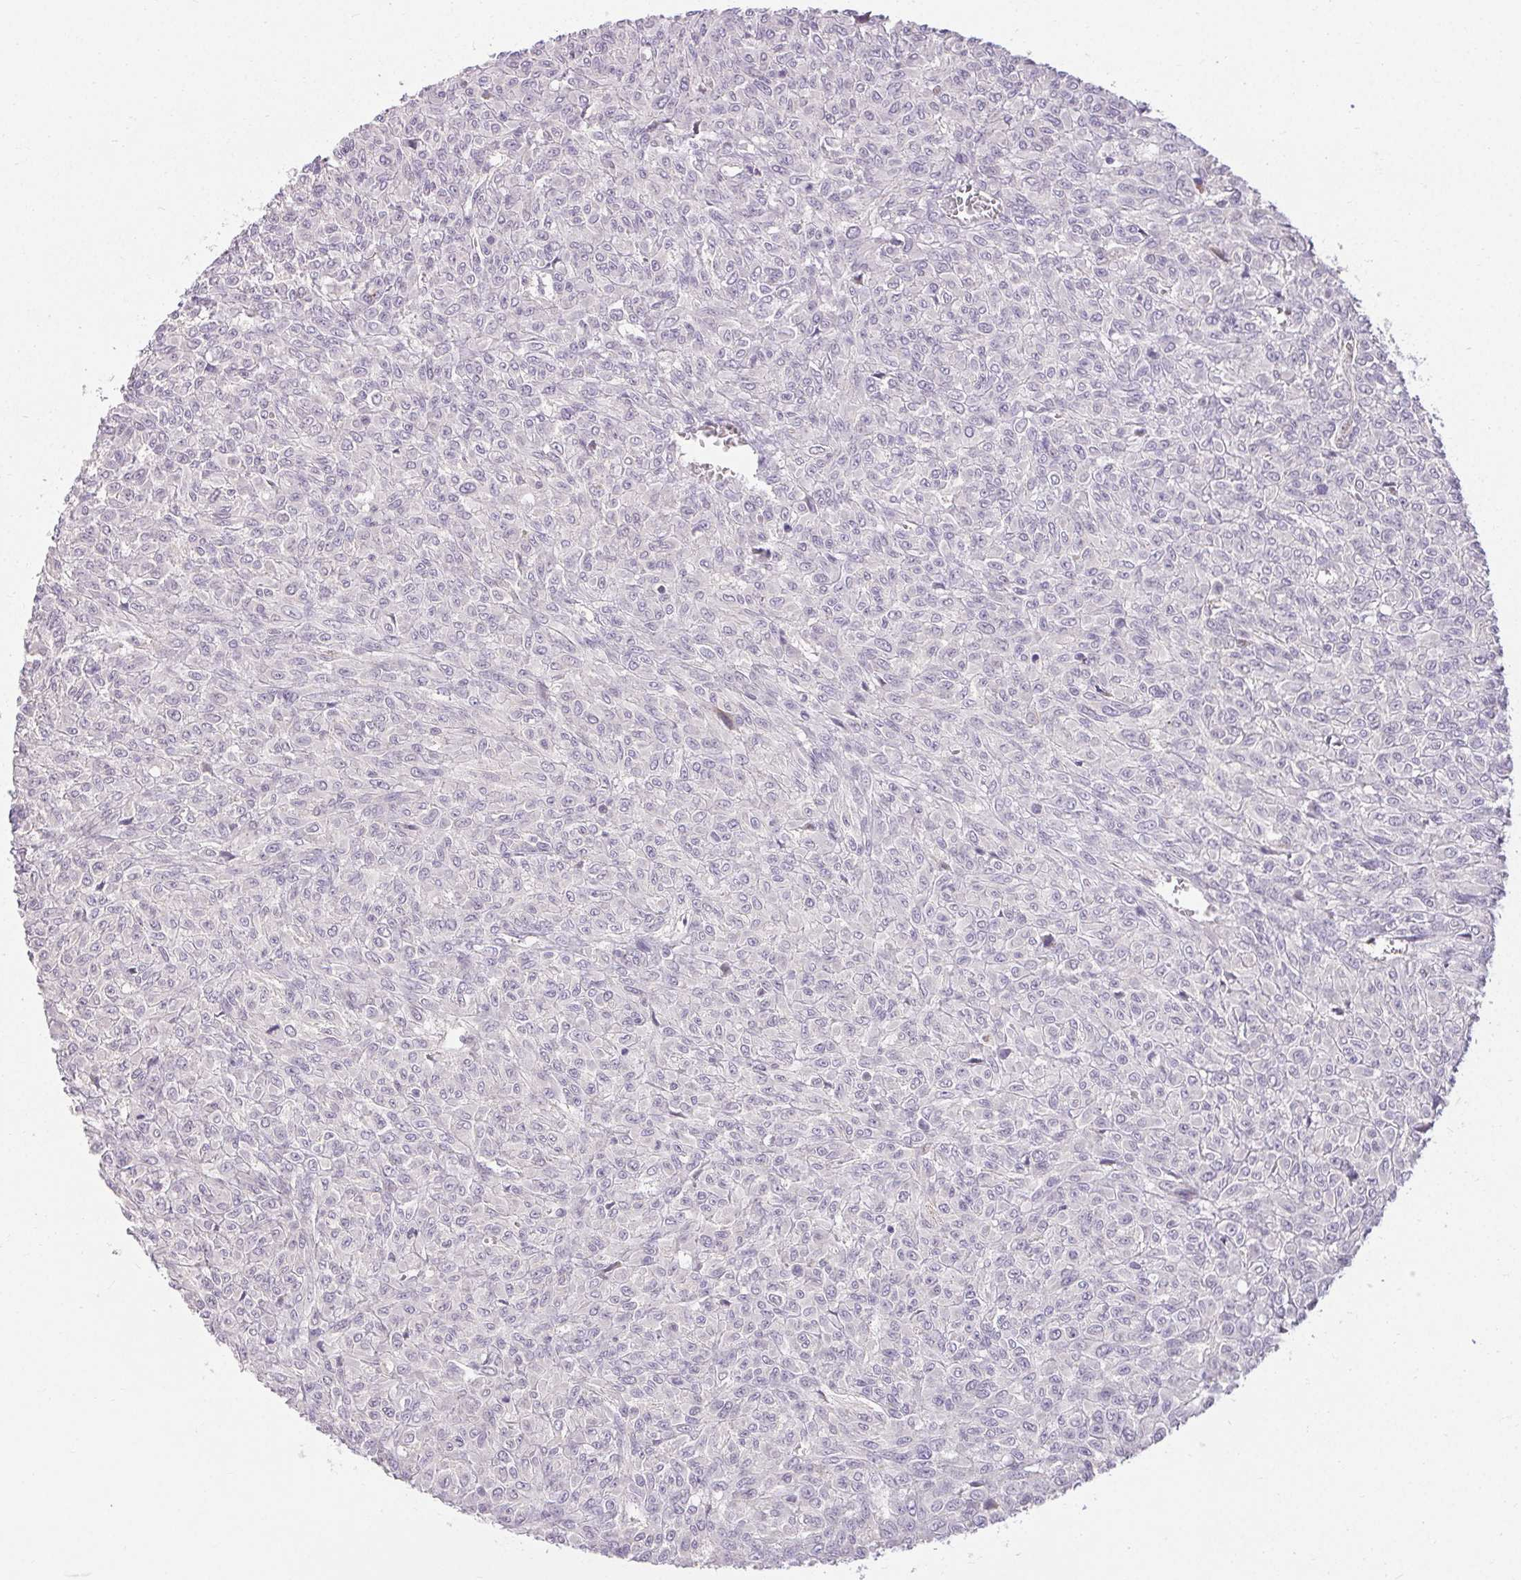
{"staining": {"intensity": "negative", "quantity": "none", "location": "none"}, "tissue": "renal cancer", "cell_type": "Tumor cells", "image_type": "cancer", "snomed": [{"axis": "morphology", "description": "Adenocarcinoma, NOS"}, {"axis": "topography", "description": "Kidney"}], "caption": "Renal cancer (adenocarcinoma) stained for a protein using immunohistochemistry (IHC) shows no positivity tumor cells.", "gene": "TMEM52B", "patient": {"sex": "male", "age": 58}}